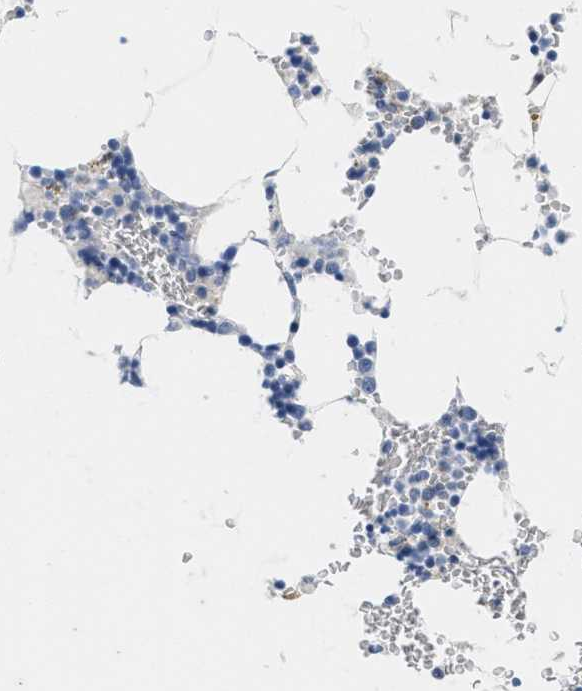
{"staining": {"intensity": "negative", "quantity": "none", "location": "none"}, "tissue": "bone marrow", "cell_type": "Hematopoietic cells", "image_type": "normal", "snomed": [{"axis": "morphology", "description": "Normal tissue, NOS"}, {"axis": "topography", "description": "Bone marrow"}], "caption": "An immunohistochemistry image of normal bone marrow is shown. There is no staining in hematopoietic cells of bone marrow. Brightfield microscopy of immunohistochemistry (IHC) stained with DAB (brown) and hematoxylin (blue), captured at high magnification.", "gene": "ABCB11", "patient": {"sex": "male", "age": 70}}